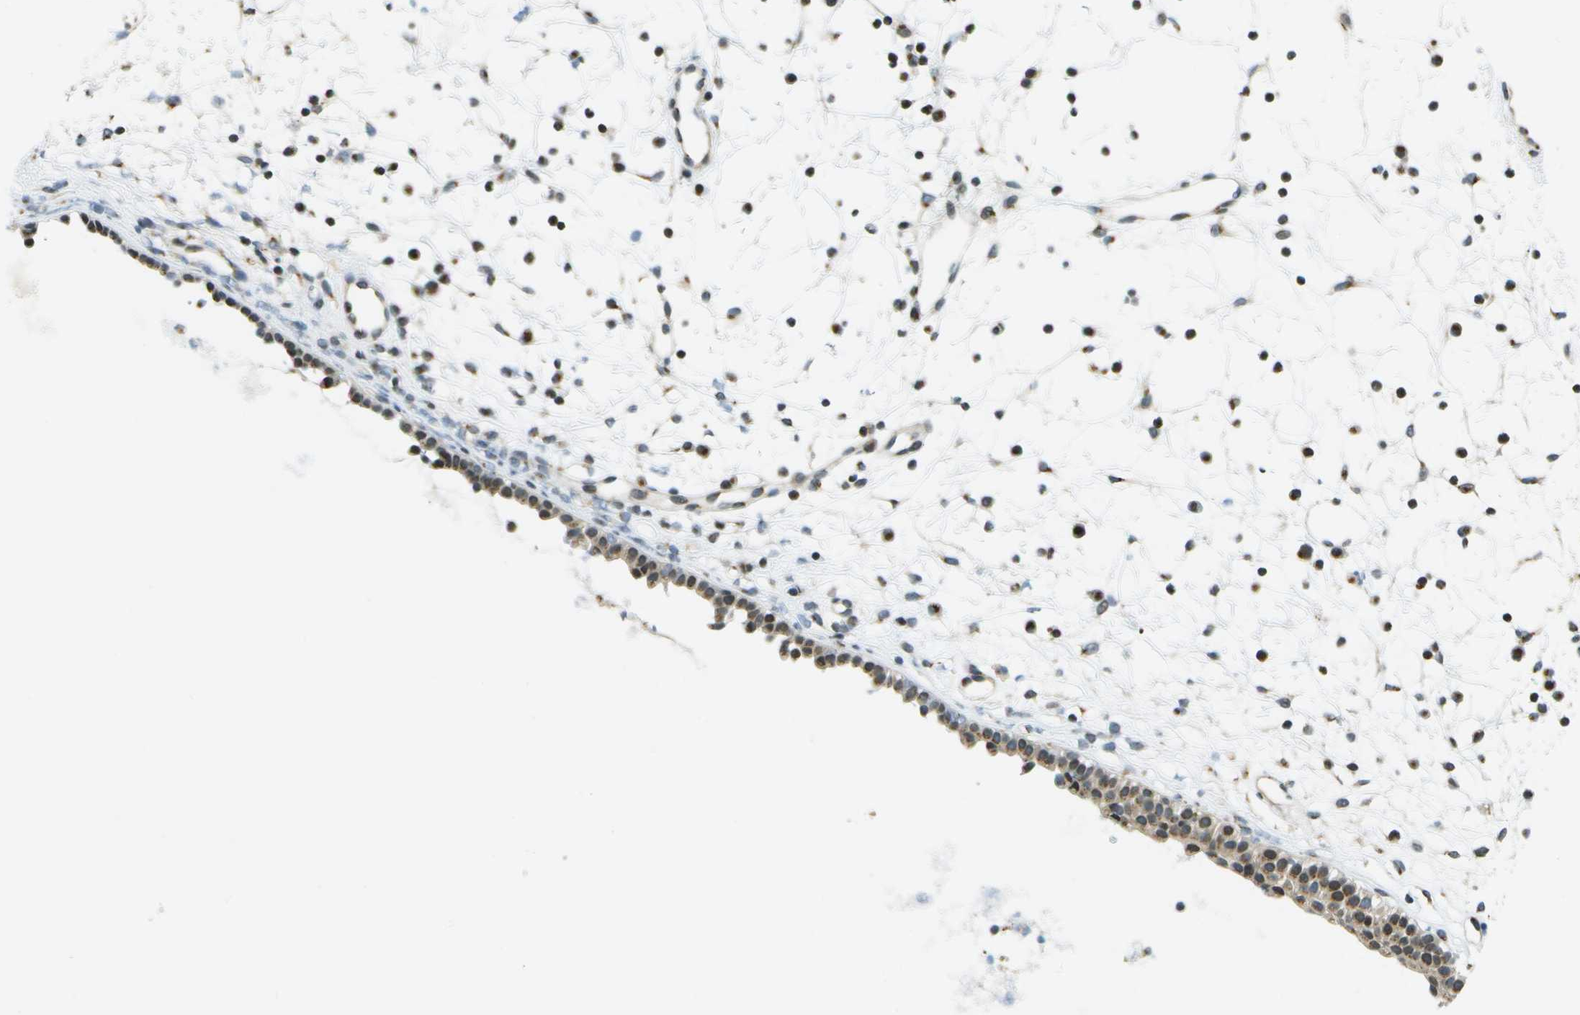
{"staining": {"intensity": "strong", "quantity": "25%-75%", "location": "cytoplasmic/membranous,nuclear"}, "tissue": "nasopharynx", "cell_type": "Respiratory epithelial cells", "image_type": "normal", "snomed": [{"axis": "morphology", "description": "Normal tissue, NOS"}, {"axis": "topography", "description": "Nasopharynx"}], "caption": "DAB immunohistochemical staining of unremarkable human nasopharynx reveals strong cytoplasmic/membranous,nuclear protein expression in approximately 25%-75% of respiratory epithelial cells. The staining was performed using DAB (3,3'-diaminobenzidine) to visualize the protein expression in brown, while the nuclei were stained in blue with hematoxylin (Magnification: 20x).", "gene": "EVC", "patient": {"sex": "male", "age": 21}}